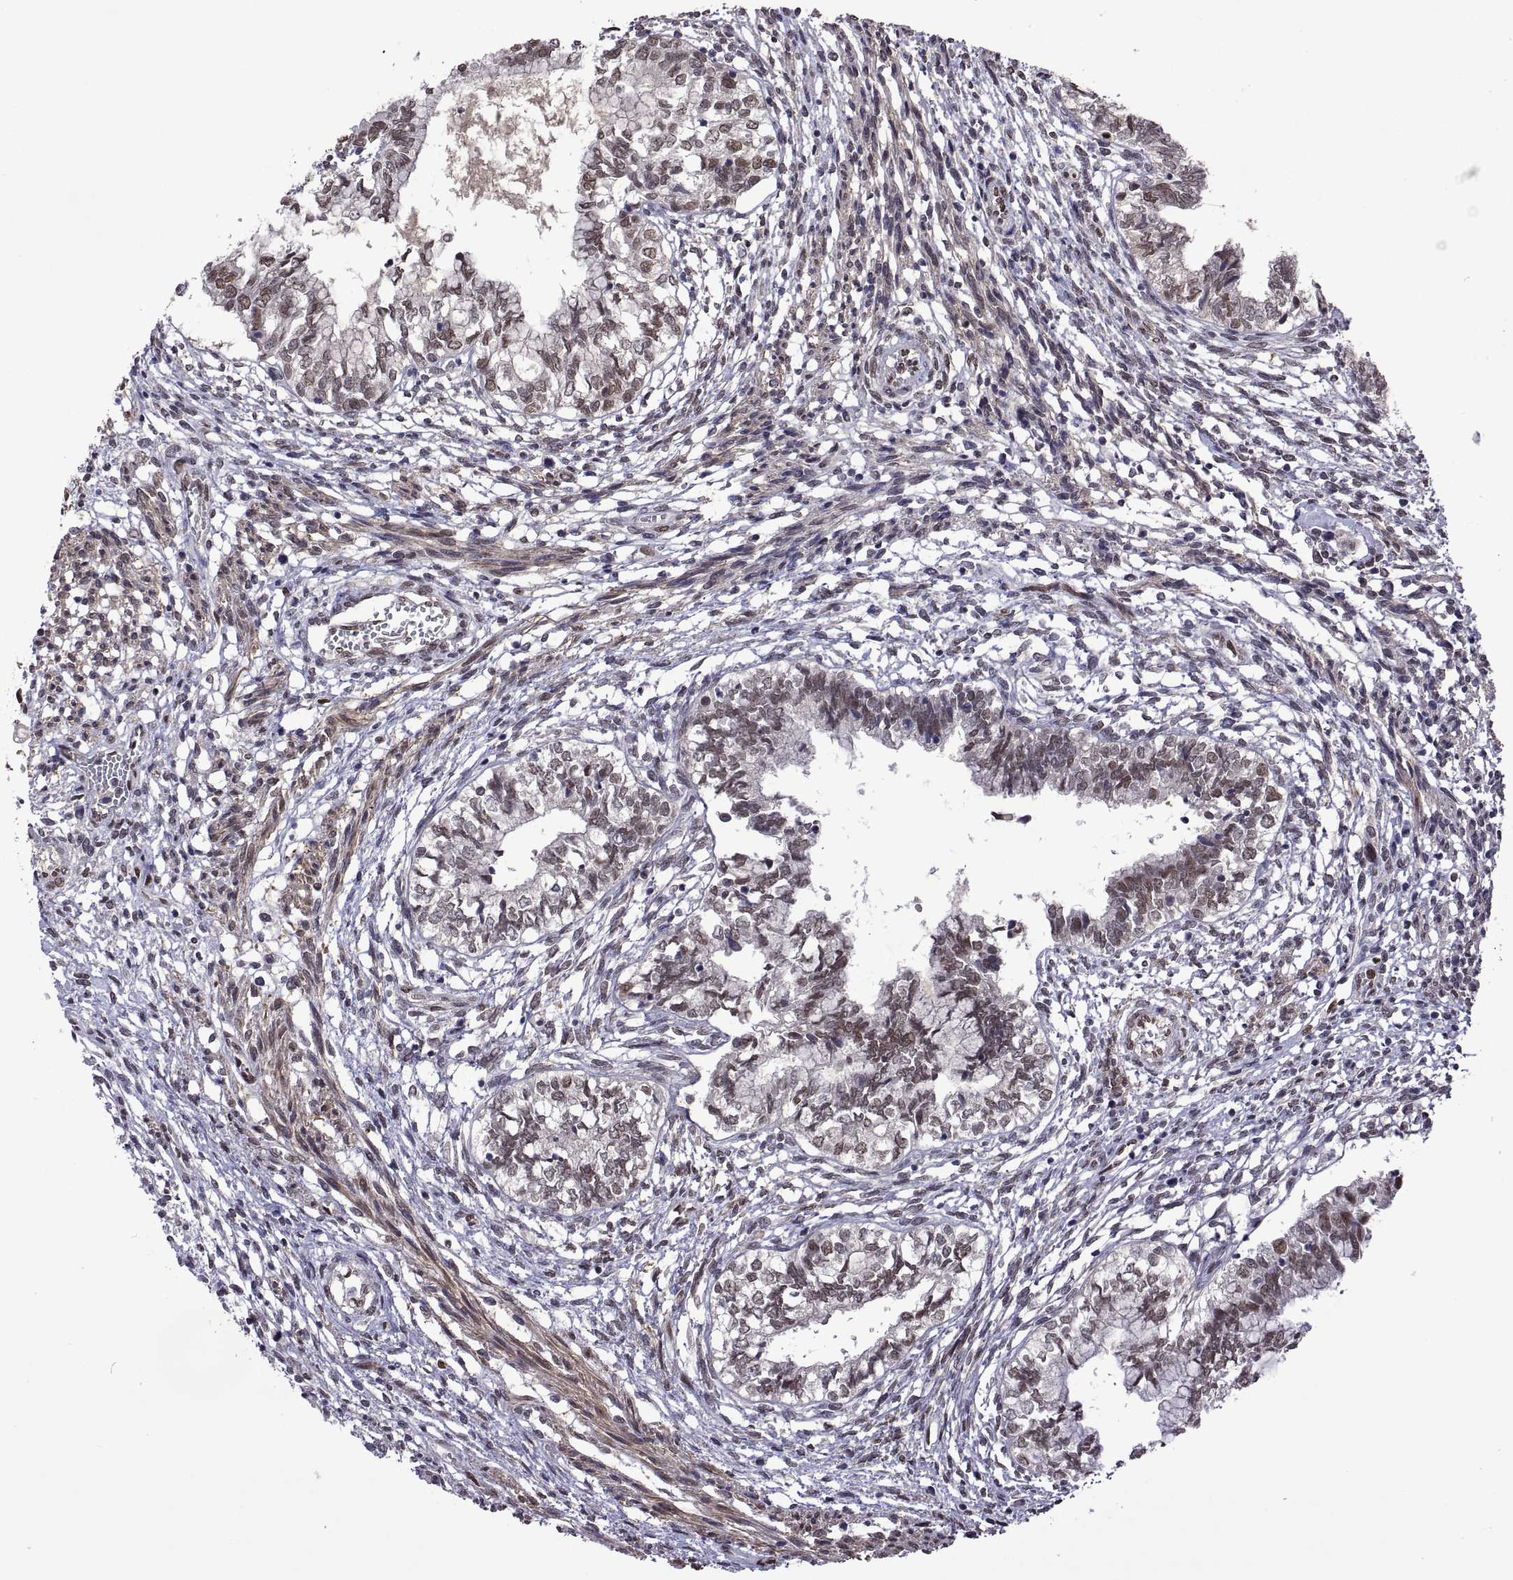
{"staining": {"intensity": "moderate", "quantity": "25%-75%", "location": "nuclear"}, "tissue": "testis cancer", "cell_type": "Tumor cells", "image_type": "cancer", "snomed": [{"axis": "morphology", "description": "Carcinoma, Embryonal, NOS"}, {"axis": "topography", "description": "Testis"}], "caption": "Human testis cancer stained for a protein (brown) reveals moderate nuclear positive expression in about 25%-75% of tumor cells.", "gene": "NR4A1", "patient": {"sex": "male", "age": 37}}